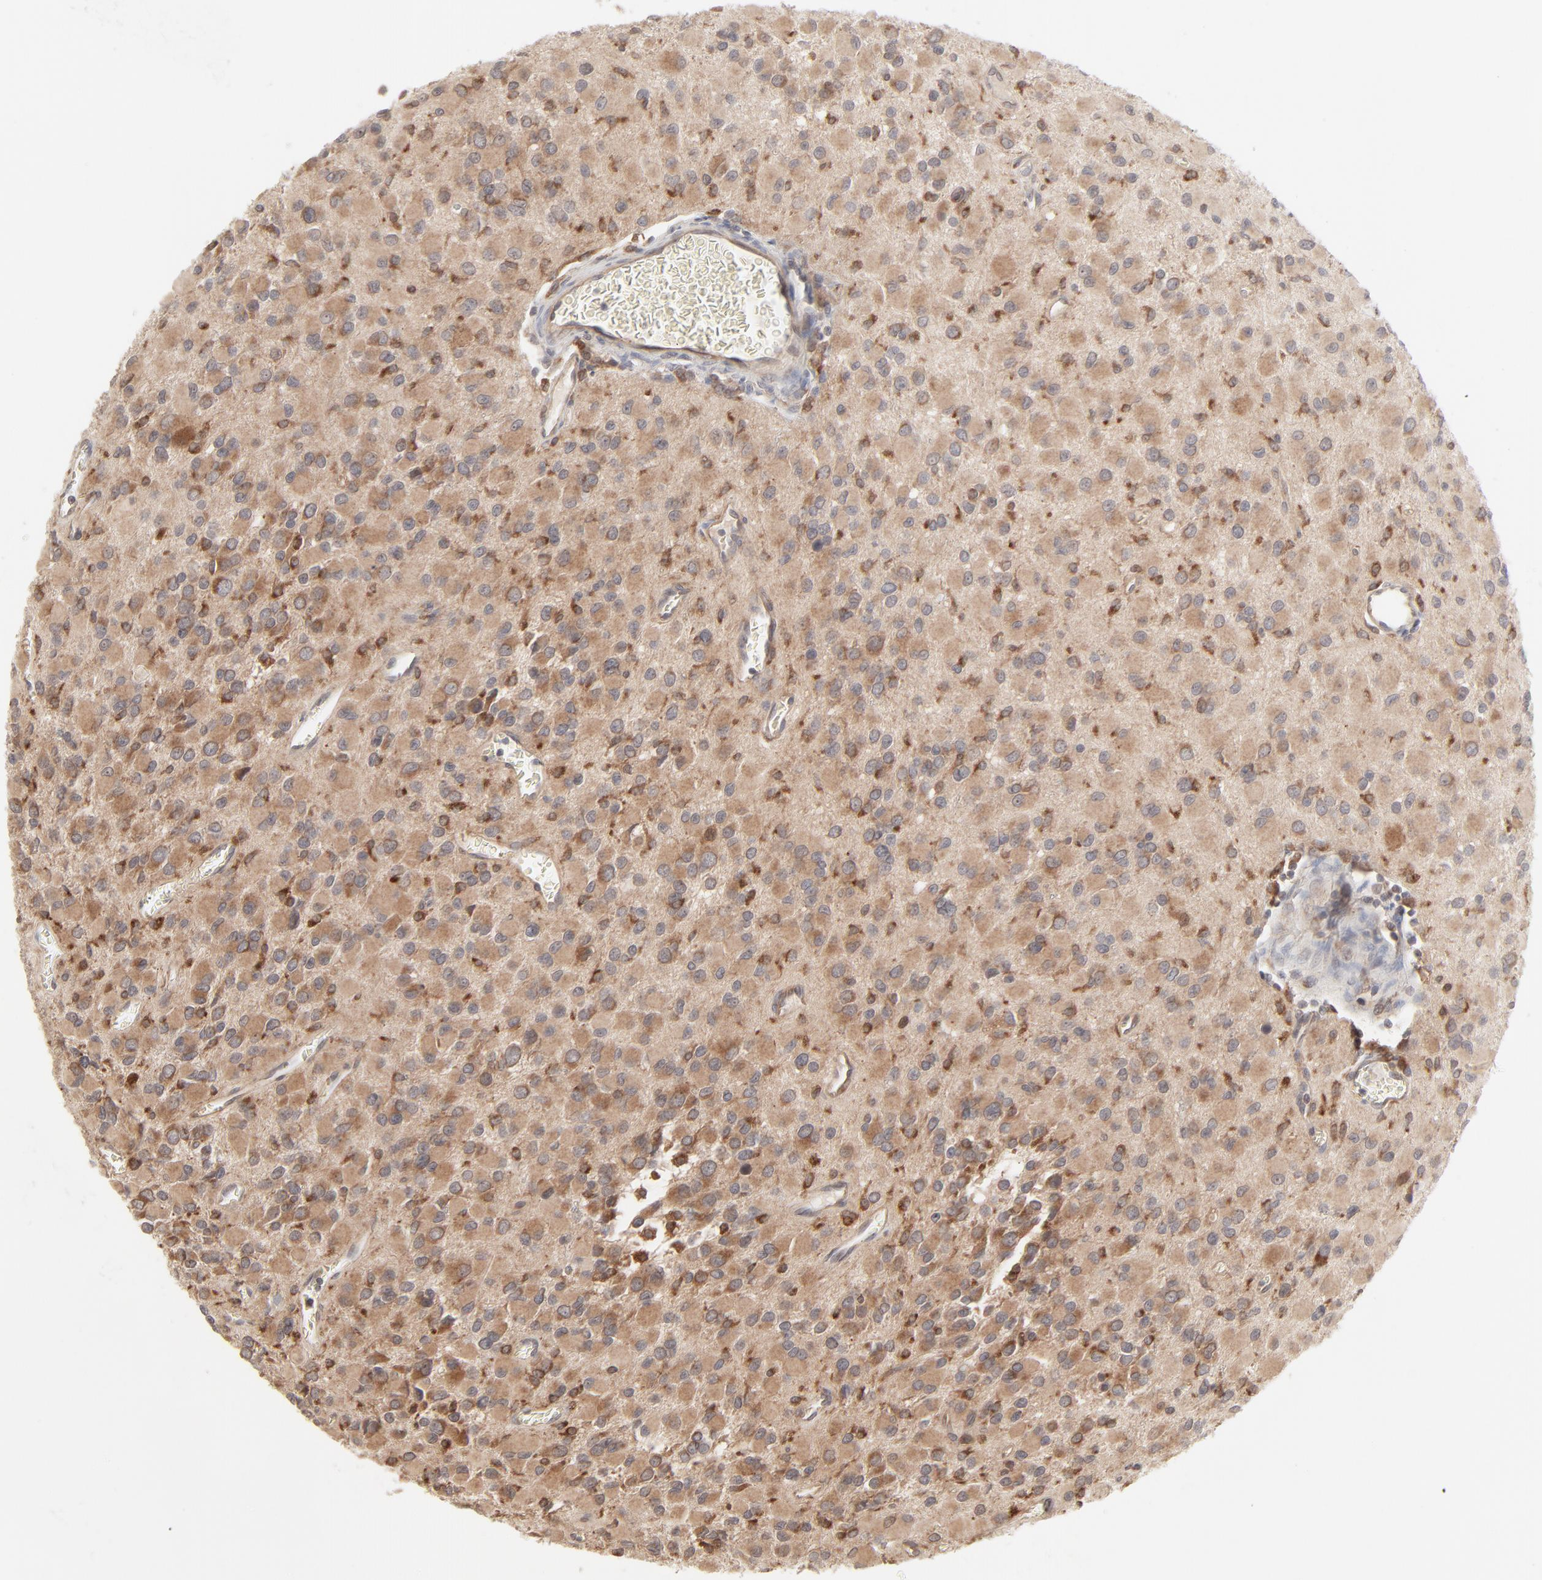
{"staining": {"intensity": "moderate", "quantity": ">75%", "location": "cytoplasmic/membranous"}, "tissue": "glioma", "cell_type": "Tumor cells", "image_type": "cancer", "snomed": [{"axis": "morphology", "description": "Glioma, malignant, Low grade"}, {"axis": "topography", "description": "Brain"}], "caption": "High-power microscopy captured an immunohistochemistry photomicrograph of malignant glioma (low-grade), revealing moderate cytoplasmic/membranous expression in about >75% of tumor cells. (DAB (3,3'-diaminobenzidine) IHC, brown staining for protein, blue staining for nuclei).", "gene": "RAB5C", "patient": {"sex": "male", "age": 42}}